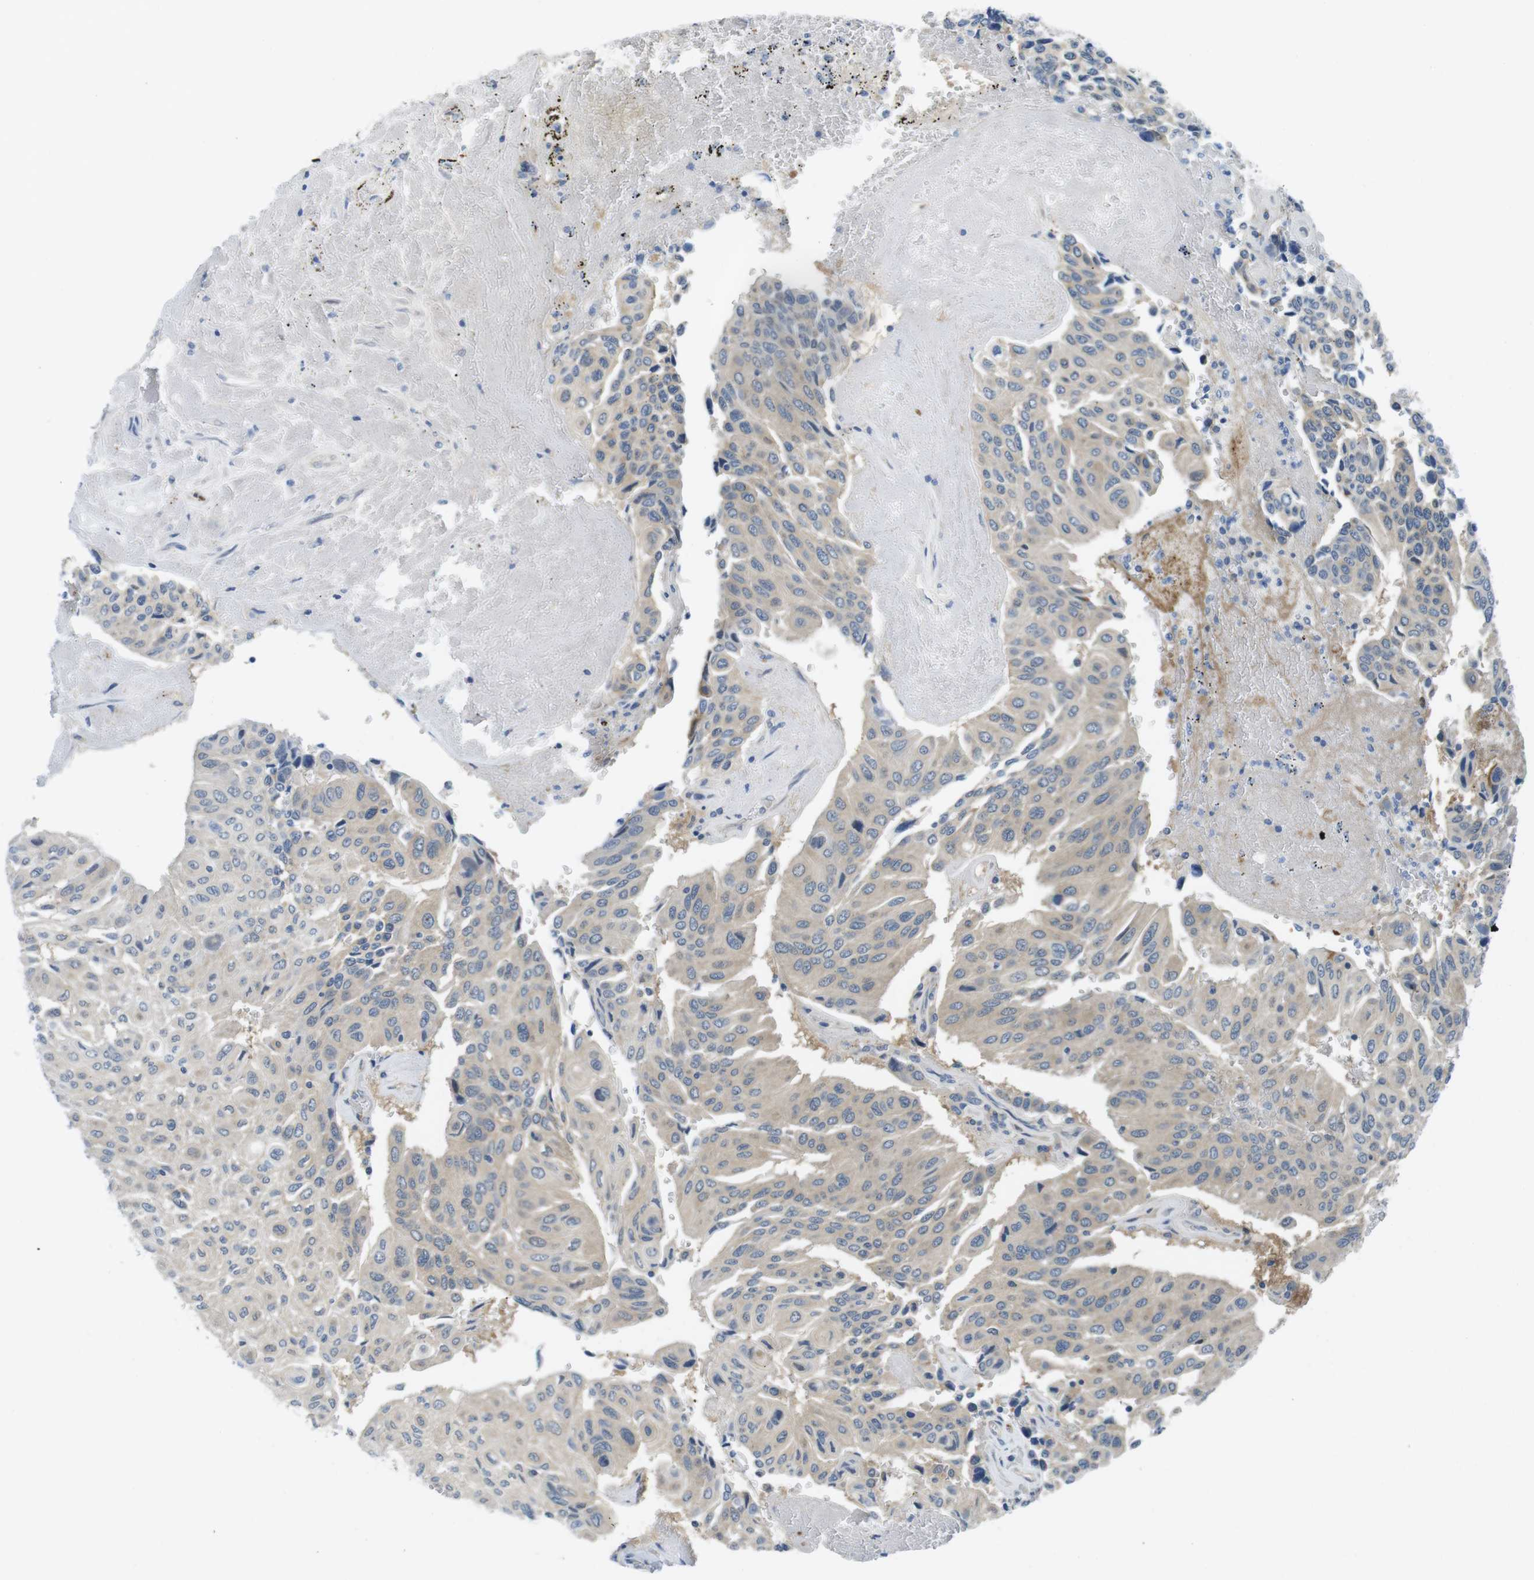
{"staining": {"intensity": "weak", "quantity": ">75%", "location": "cytoplasmic/membranous"}, "tissue": "urothelial cancer", "cell_type": "Tumor cells", "image_type": "cancer", "snomed": [{"axis": "morphology", "description": "Urothelial carcinoma, High grade"}, {"axis": "topography", "description": "Urinary bladder"}], "caption": "Tumor cells reveal low levels of weak cytoplasmic/membranous positivity in approximately >75% of cells in urothelial cancer.", "gene": "CASP2", "patient": {"sex": "male", "age": 66}}